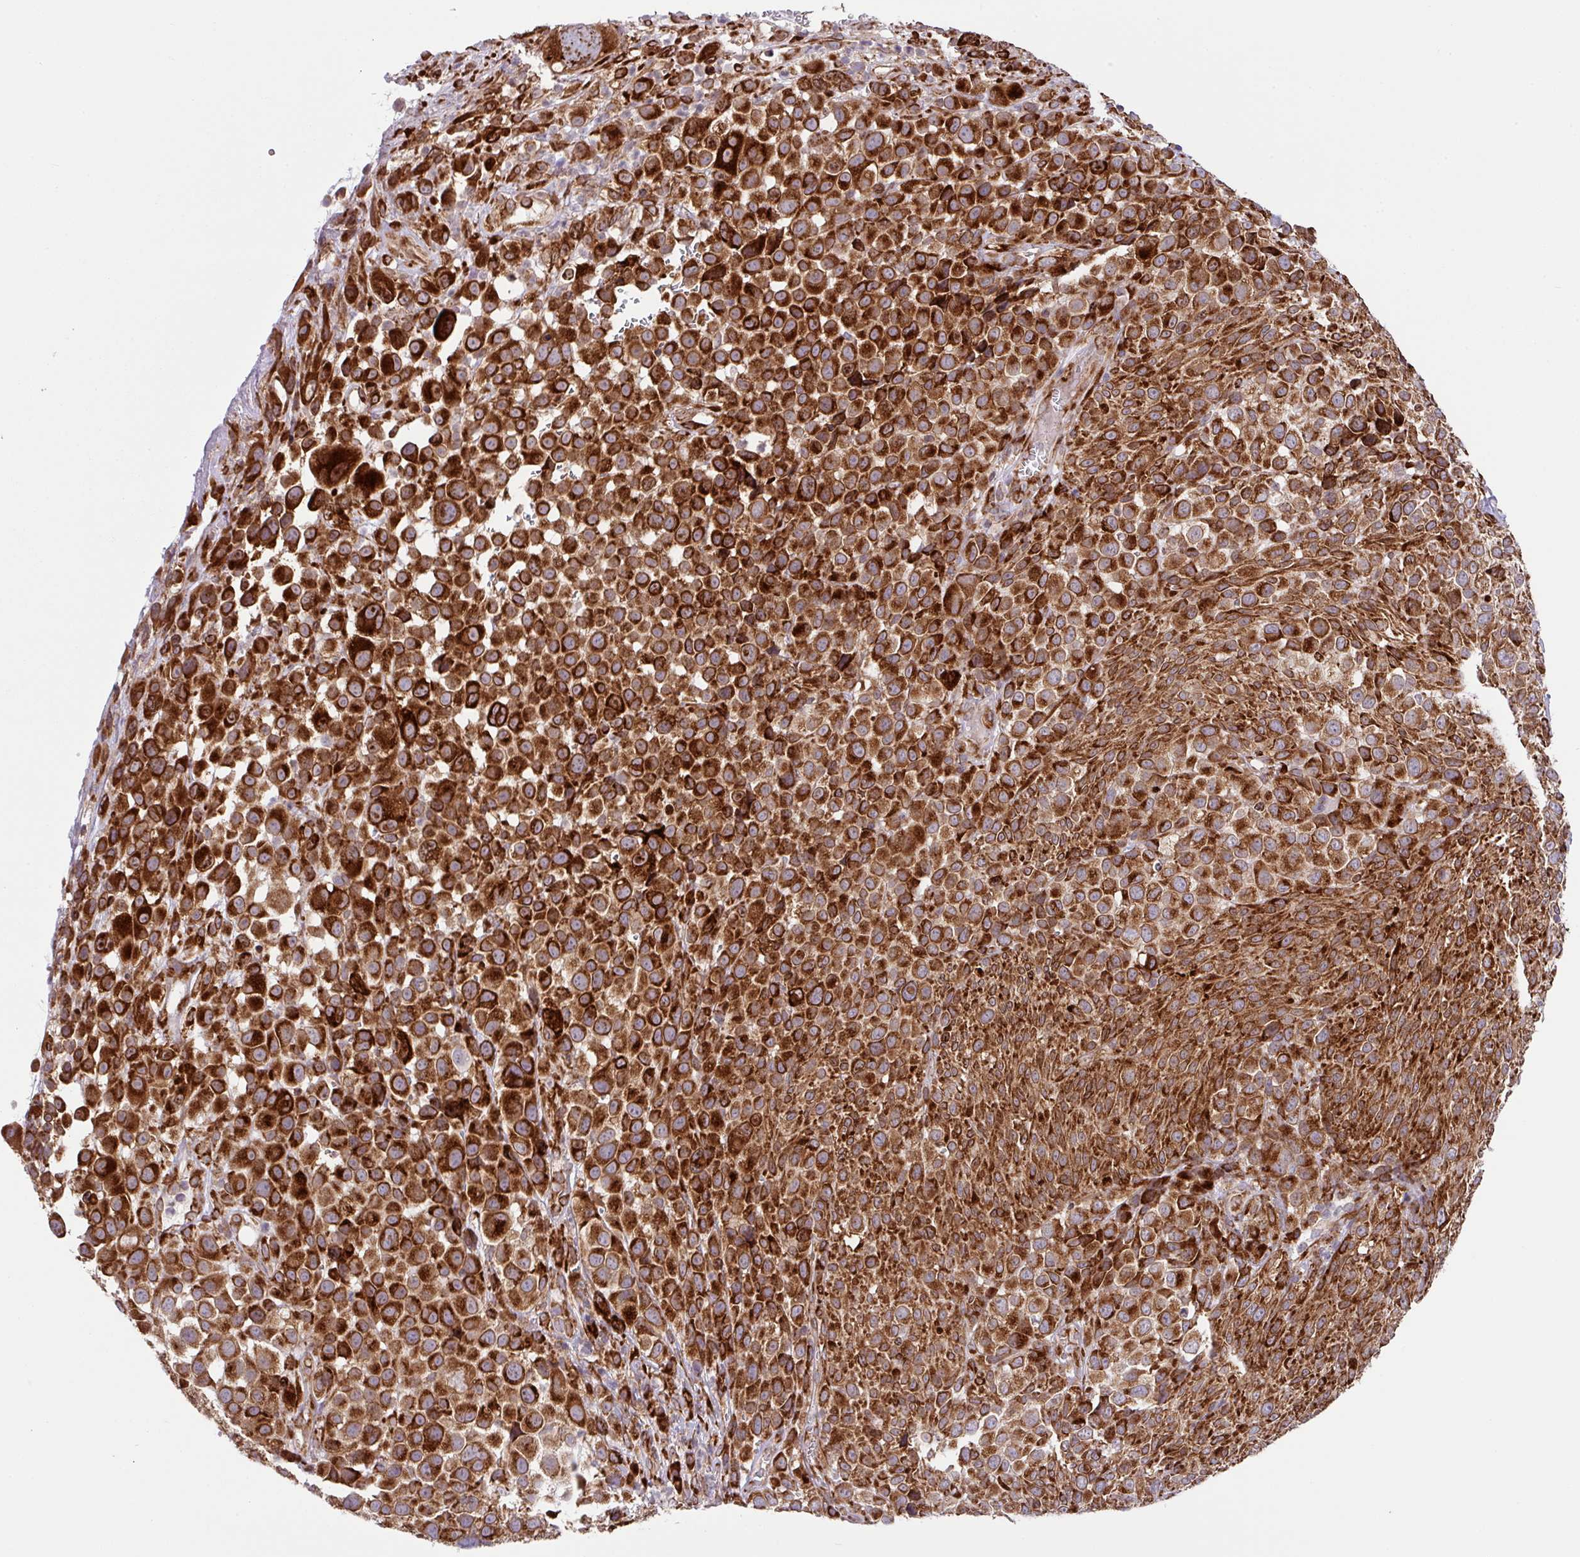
{"staining": {"intensity": "strong", "quantity": ">75%", "location": "cytoplasmic/membranous"}, "tissue": "melanoma", "cell_type": "Tumor cells", "image_type": "cancer", "snomed": [{"axis": "morphology", "description": "Malignant melanoma, NOS"}, {"axis": "topography", "description": "Skin of trunk"}], "caption": "The histopathology image displays staining of melanoma, revealing strong cytoplasmic/membranous protein expression (brown color) within tumor cells.", "gene": "SLC39A7", "patient": {"sex": "male", "age": 71}}